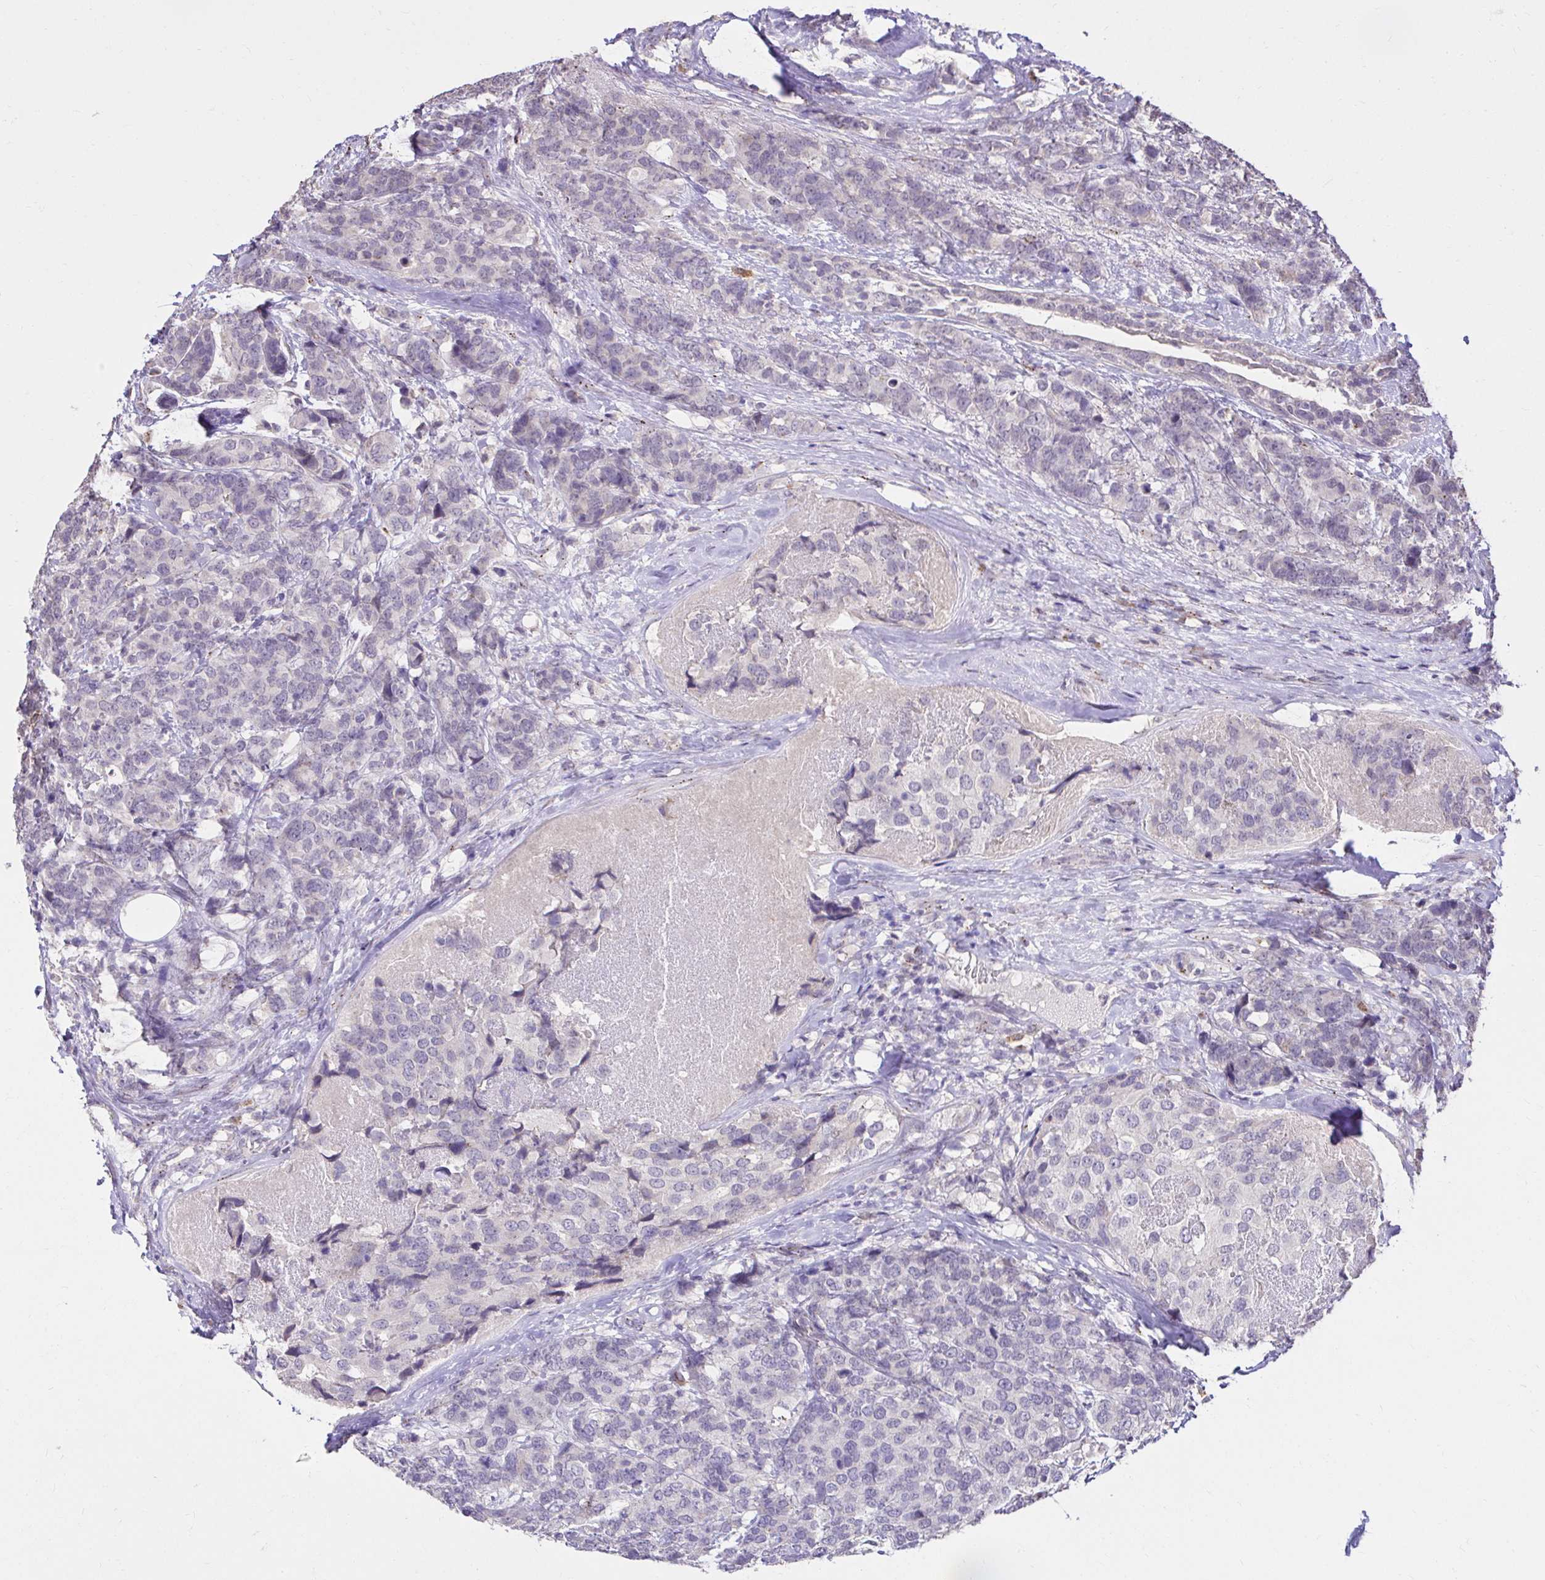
{"staining": {"intensity": "negative", "quantity": "none", "location": "none"}, "tissue": "breast cancer", "cell_type": "Tumor cells", "image_type": "cancer", "snomed": [{"axis": "morphology", "description": "Lobular carcinoma"}, {"axis": "topography", "description": "Breast"}], "caption": "The photomicrograph exhibits no staining of tumor cells in breast cancer. The staining was performed using DAB to visualize the protein expression in brown, while the nuclei were stained in blue with hematoxylin (Magnification: 20x).", "gene": "KIAA1210", "patient": {"sex": "female", "age": 59}}